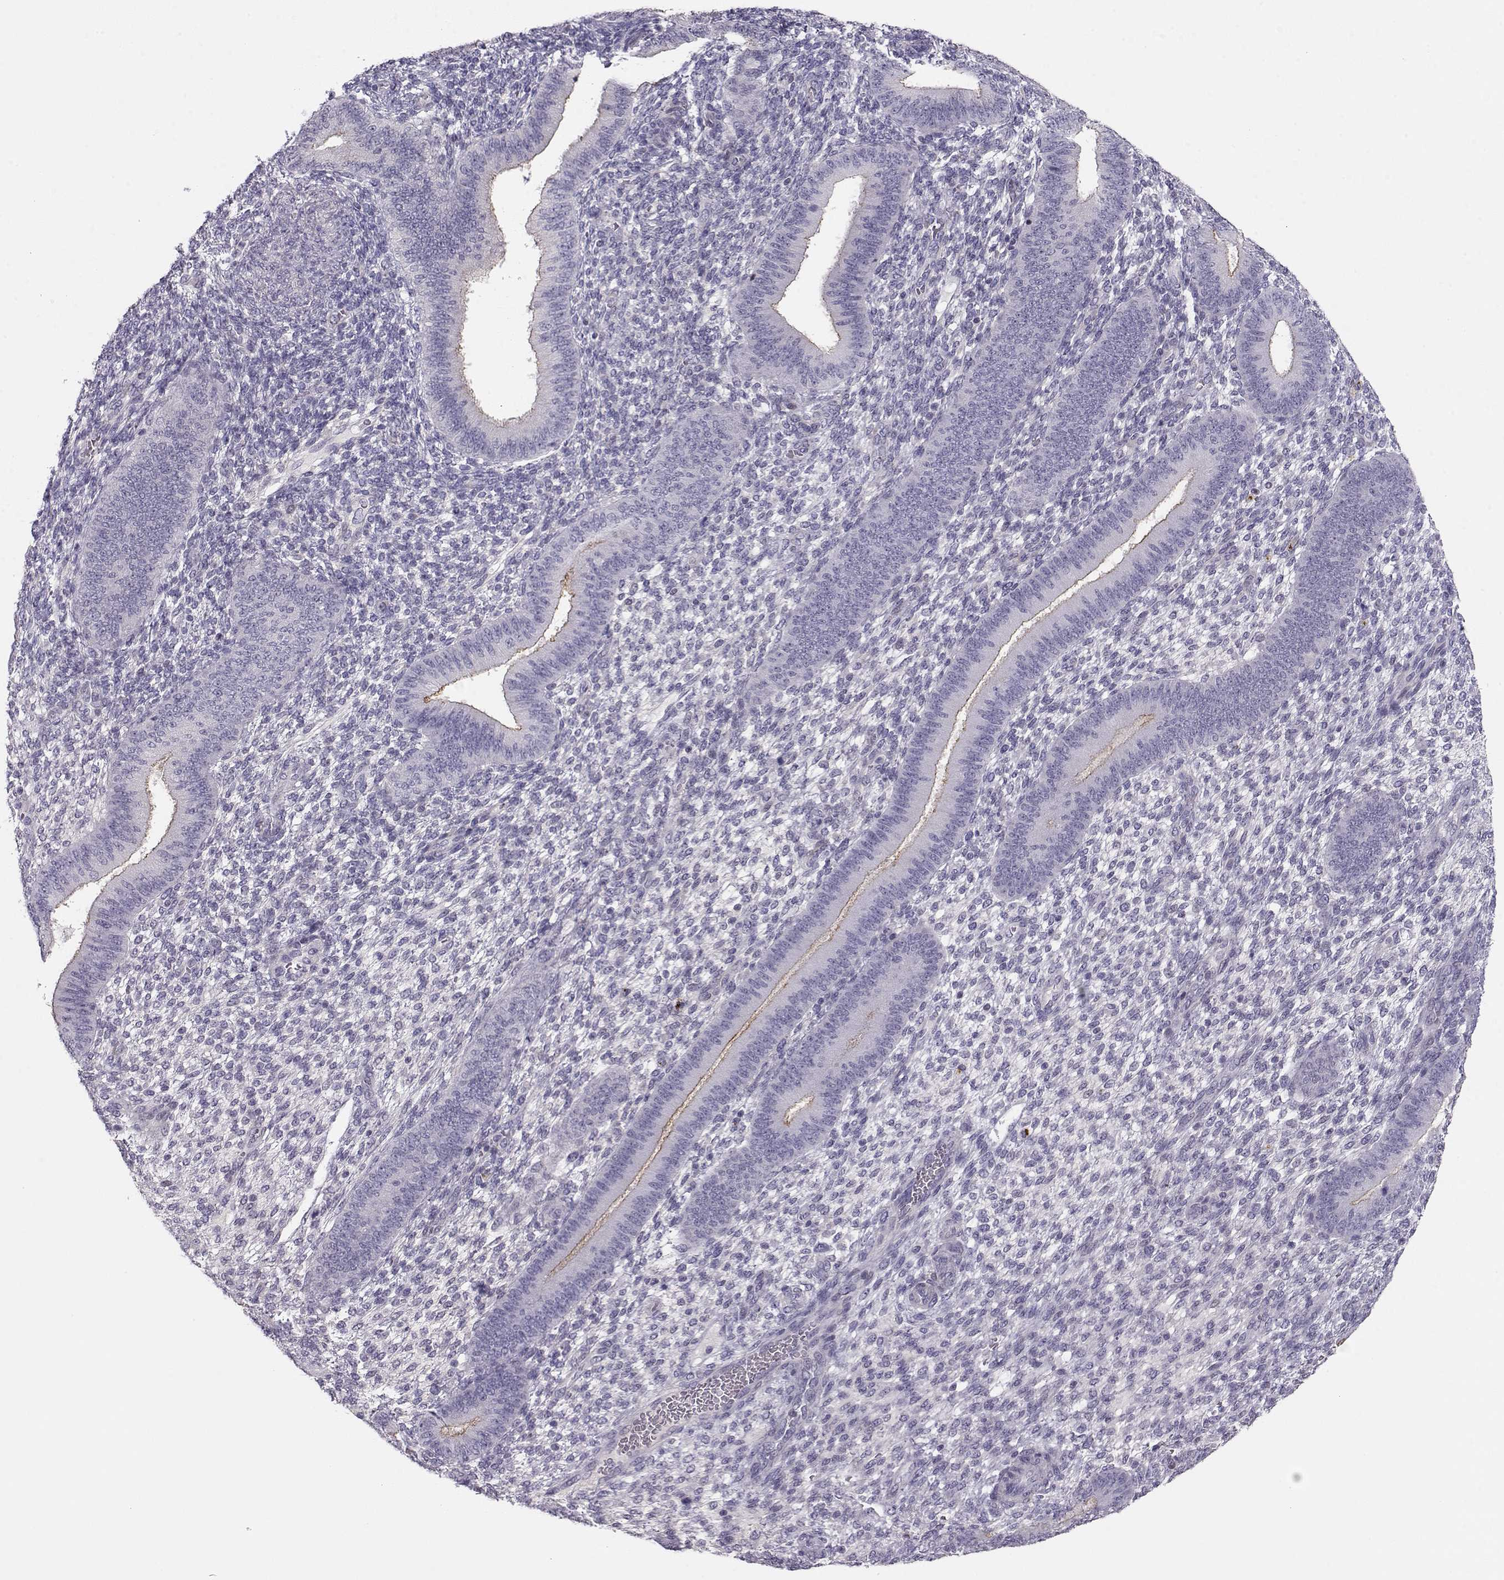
{"staining": {"intensity": "negative", "quantity": "none", "location": "none"}, "tissue": "endometrium", "cell_type": "Cells in endometrial stroma", "image_type": "normal", "snomed": [{"axis": "morphology", "description": "Normal tissue, NOS"}, {"axis": "topography", "description": "Endometrium"}], "caption": "Immunohistochemistry of unremarkable human endometrium demonstrates no positivity in cells in endometrial stroma.", "gene": "CRX", "patient": {"sex": "female", "age": 39}}